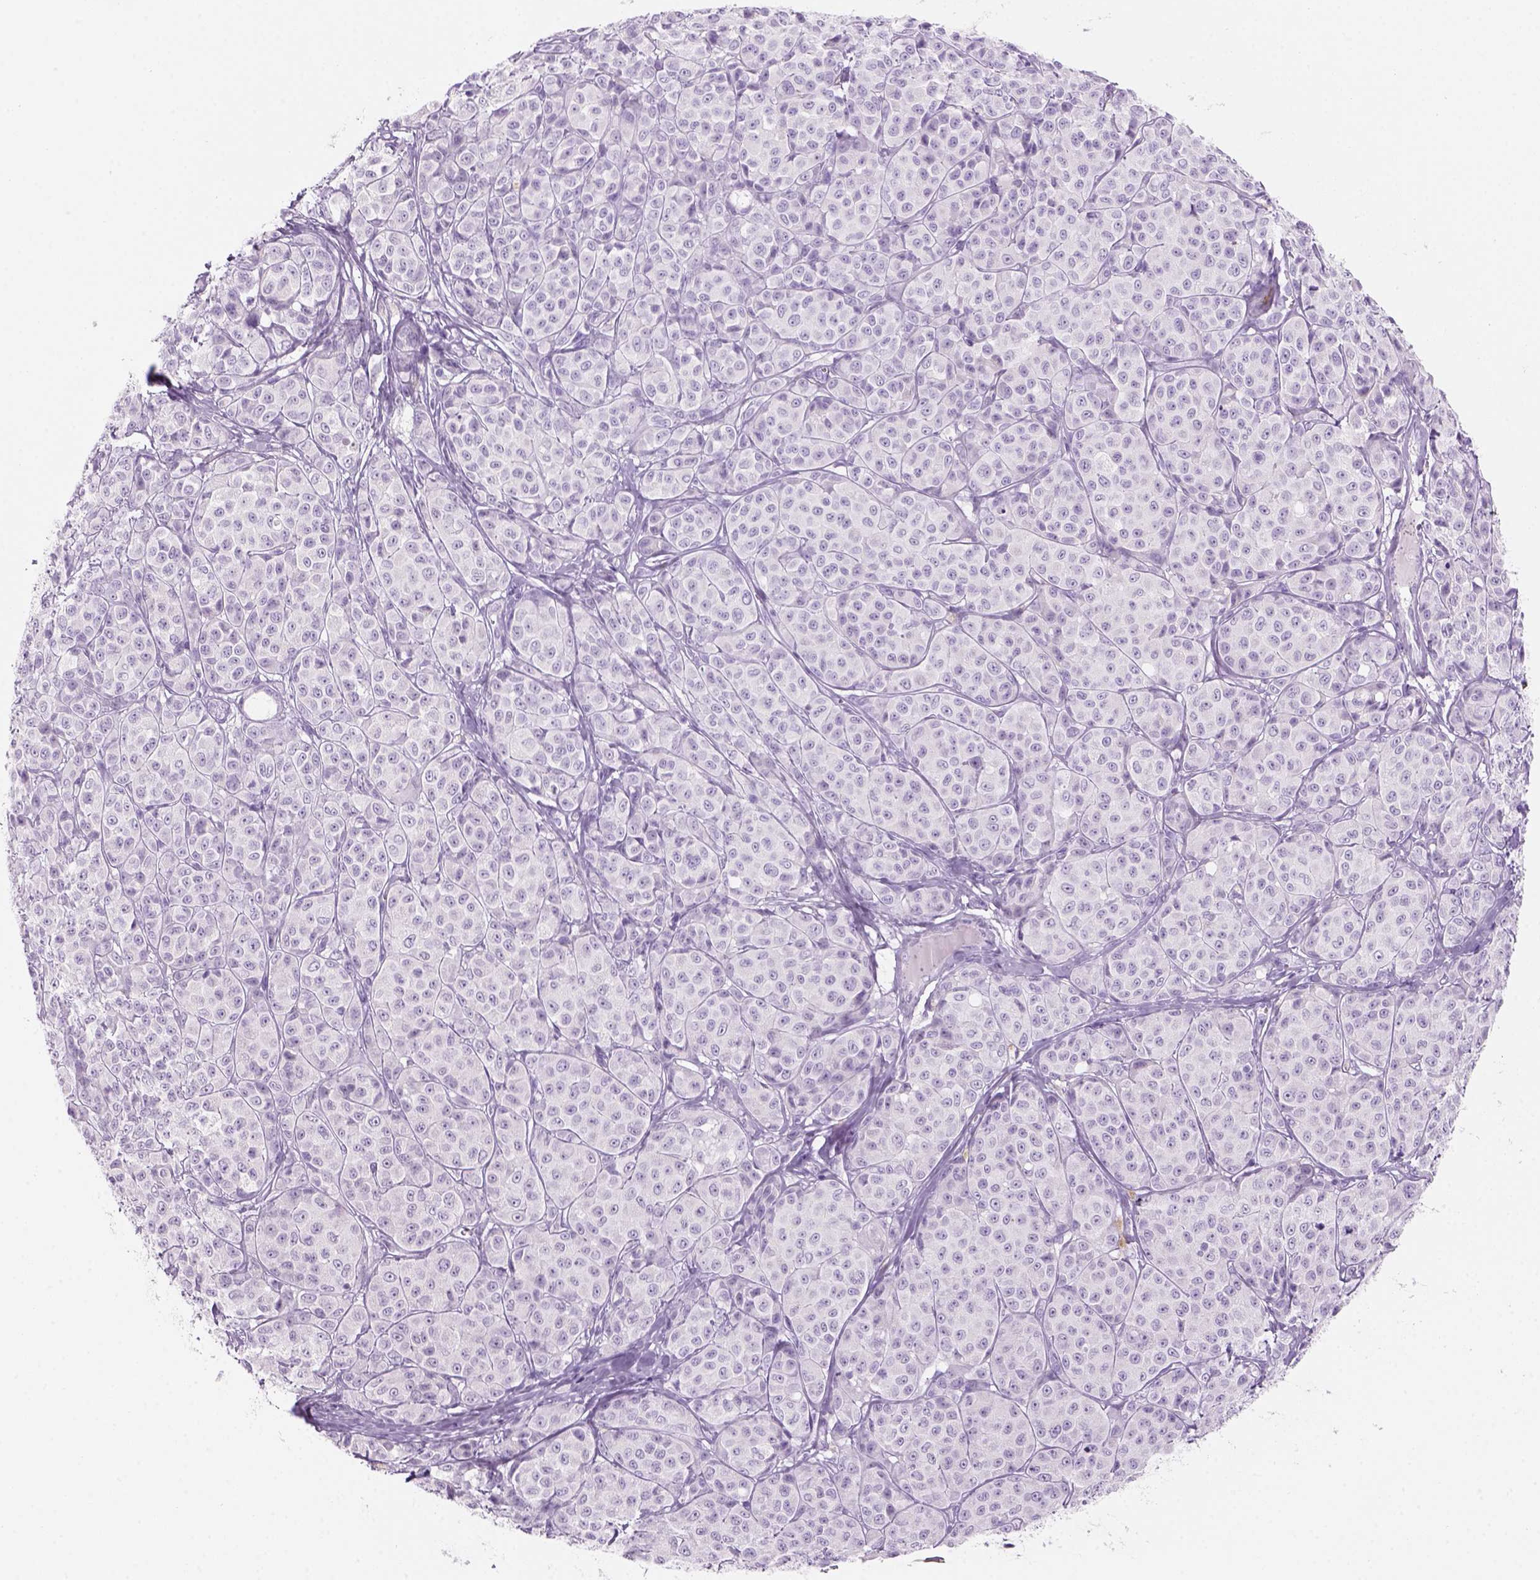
{"staining": {"intensity": "negative", "quantity": "none", "location": "none"}, "tissue": "melanoma", "cell_type": "Tumor cells", "image_type": "cancer", "snomed": [{"axis": "morphology", "description": "Malignant melanoma, NOS"}, {"axis": "topography", "description": "Skin"}], "caption": "Immunohistochemistry (IHC) micrograph of human melanoma stained for a protein (brown), which reveals no expression in tumor cells. (Brightfield microscopy of DAB IHC at high magnification).", "gene": "KRTAP11-1", "patient": {"sex": "male", "age": 89}}